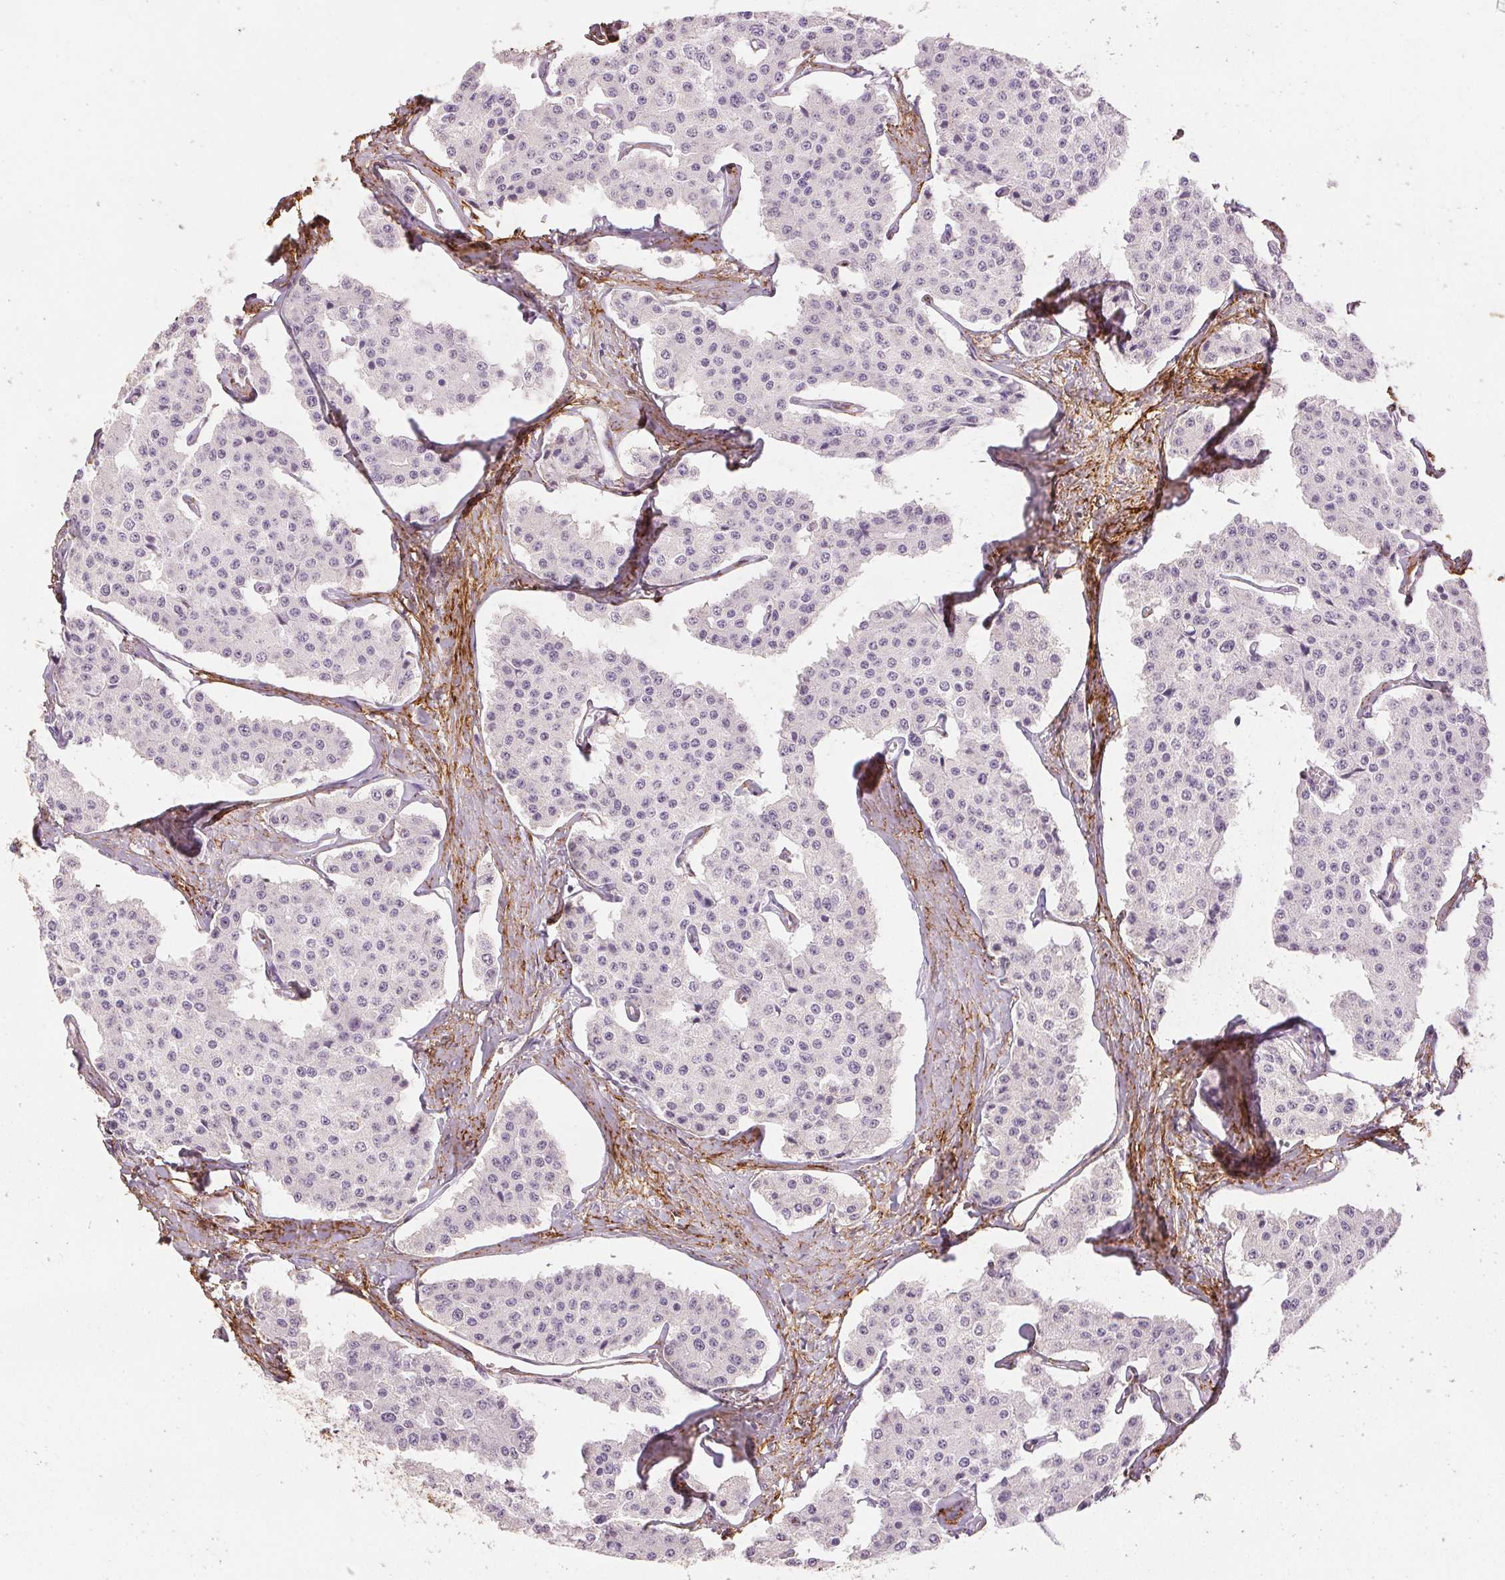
{"staining": {"intensity": "negative", "quantity": "none", "location": "none"}, "tissue": "carcinoid", "cell_type": "Tumor cells", "image_type": "cancer", "snomed": [{"axis": "morphology", "description": "Carcinoid, malignant, NOS"}, {"axis": "topography", "description": "Small intestine"}], "caption": "Micrograph shows no significant protein positivity in tumor cells of carcinoid.", "gene": "FBN1", "patient": {"sex": "female", "age": 65}}